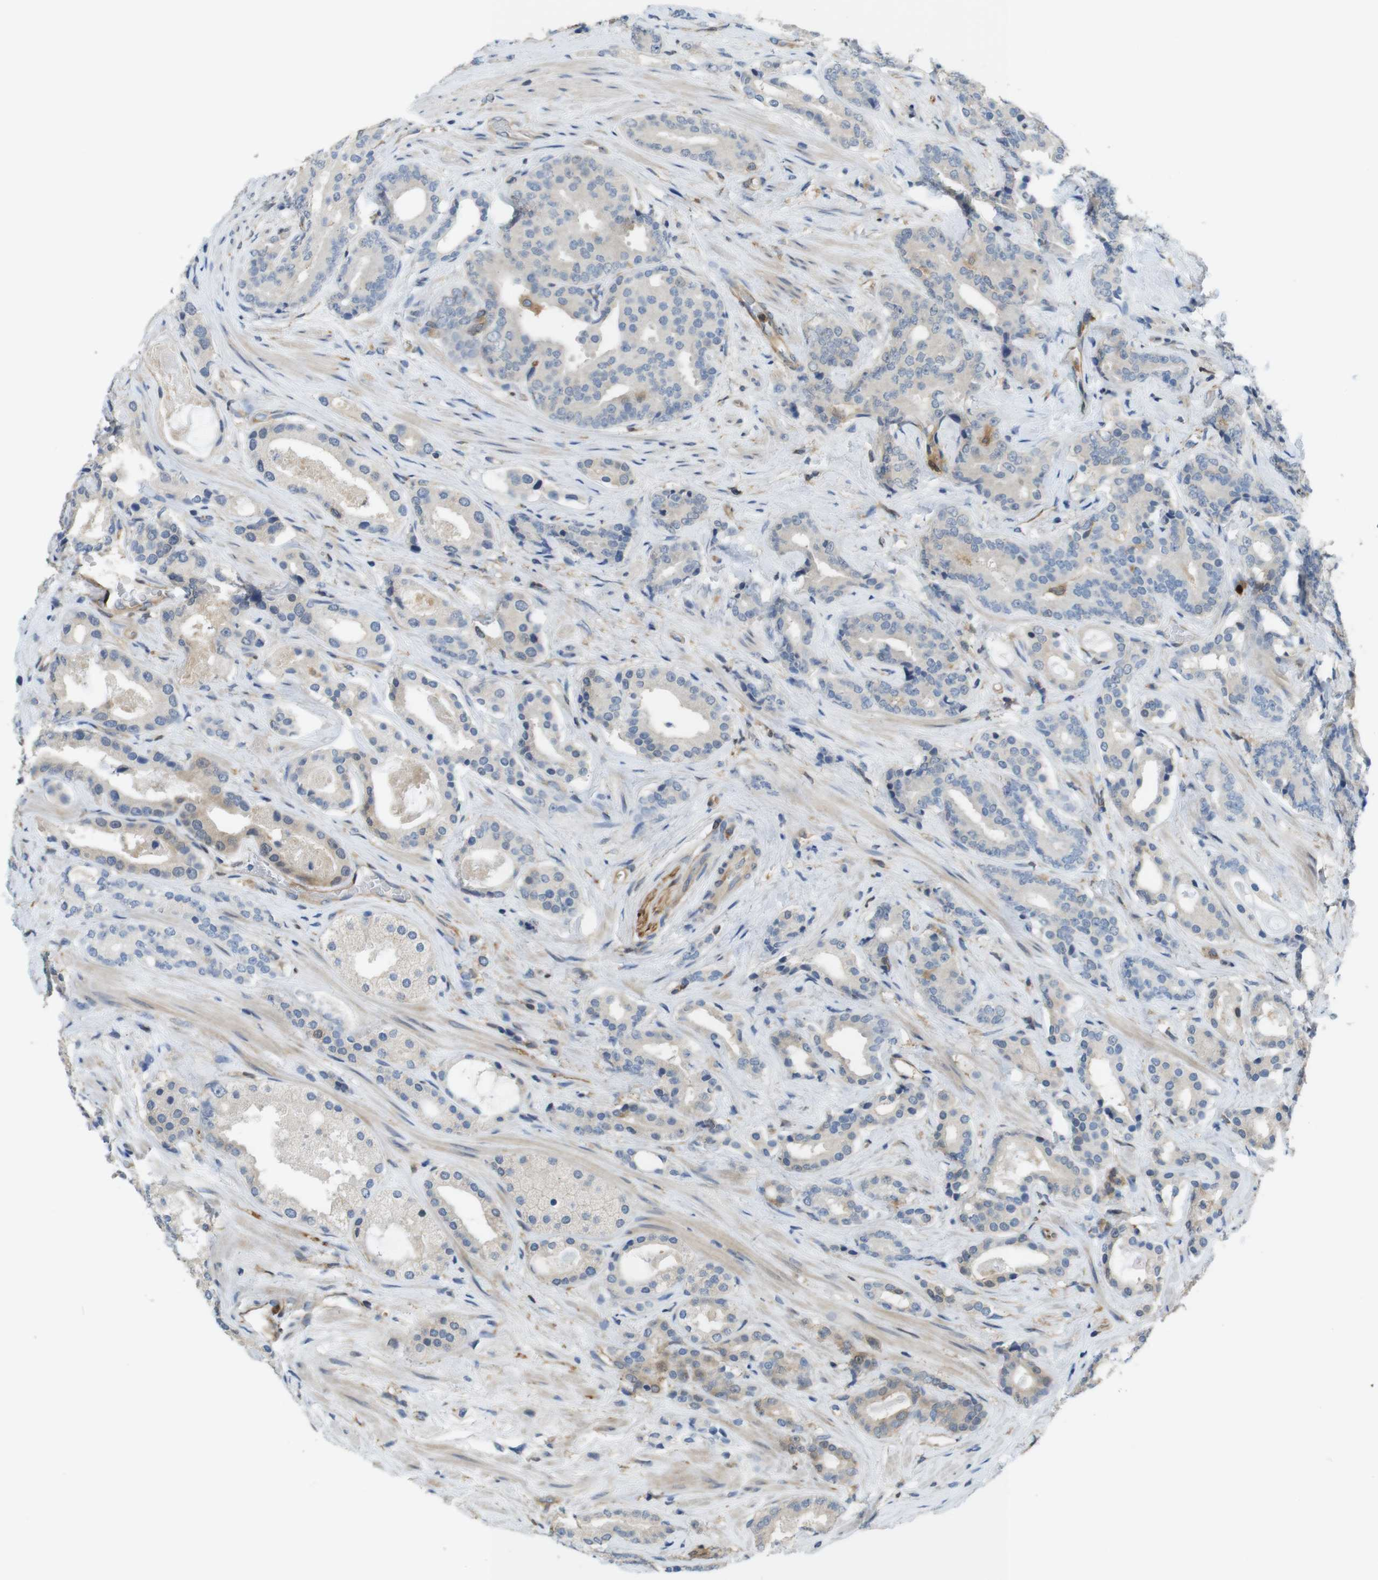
{"staining": {"intensity": "weak", "quantity": "<25%", "location": "cytoplasmic/membranous"}, "tissue": "prostate cancer", "cell_type": "Tumor cells", "image_type": "cancer", "snomed": [{"axis": "morphology", "description": "Adenocarcinoma, High grade"}, {"axis": "topography", "description": "Prostate"}], "caption": "A micrograph of prostate cancer stained for a protein reveals no brown staining in tumor cells.", "gene": "PCDH10", "patient": {"sex": "male", "age": 71}}